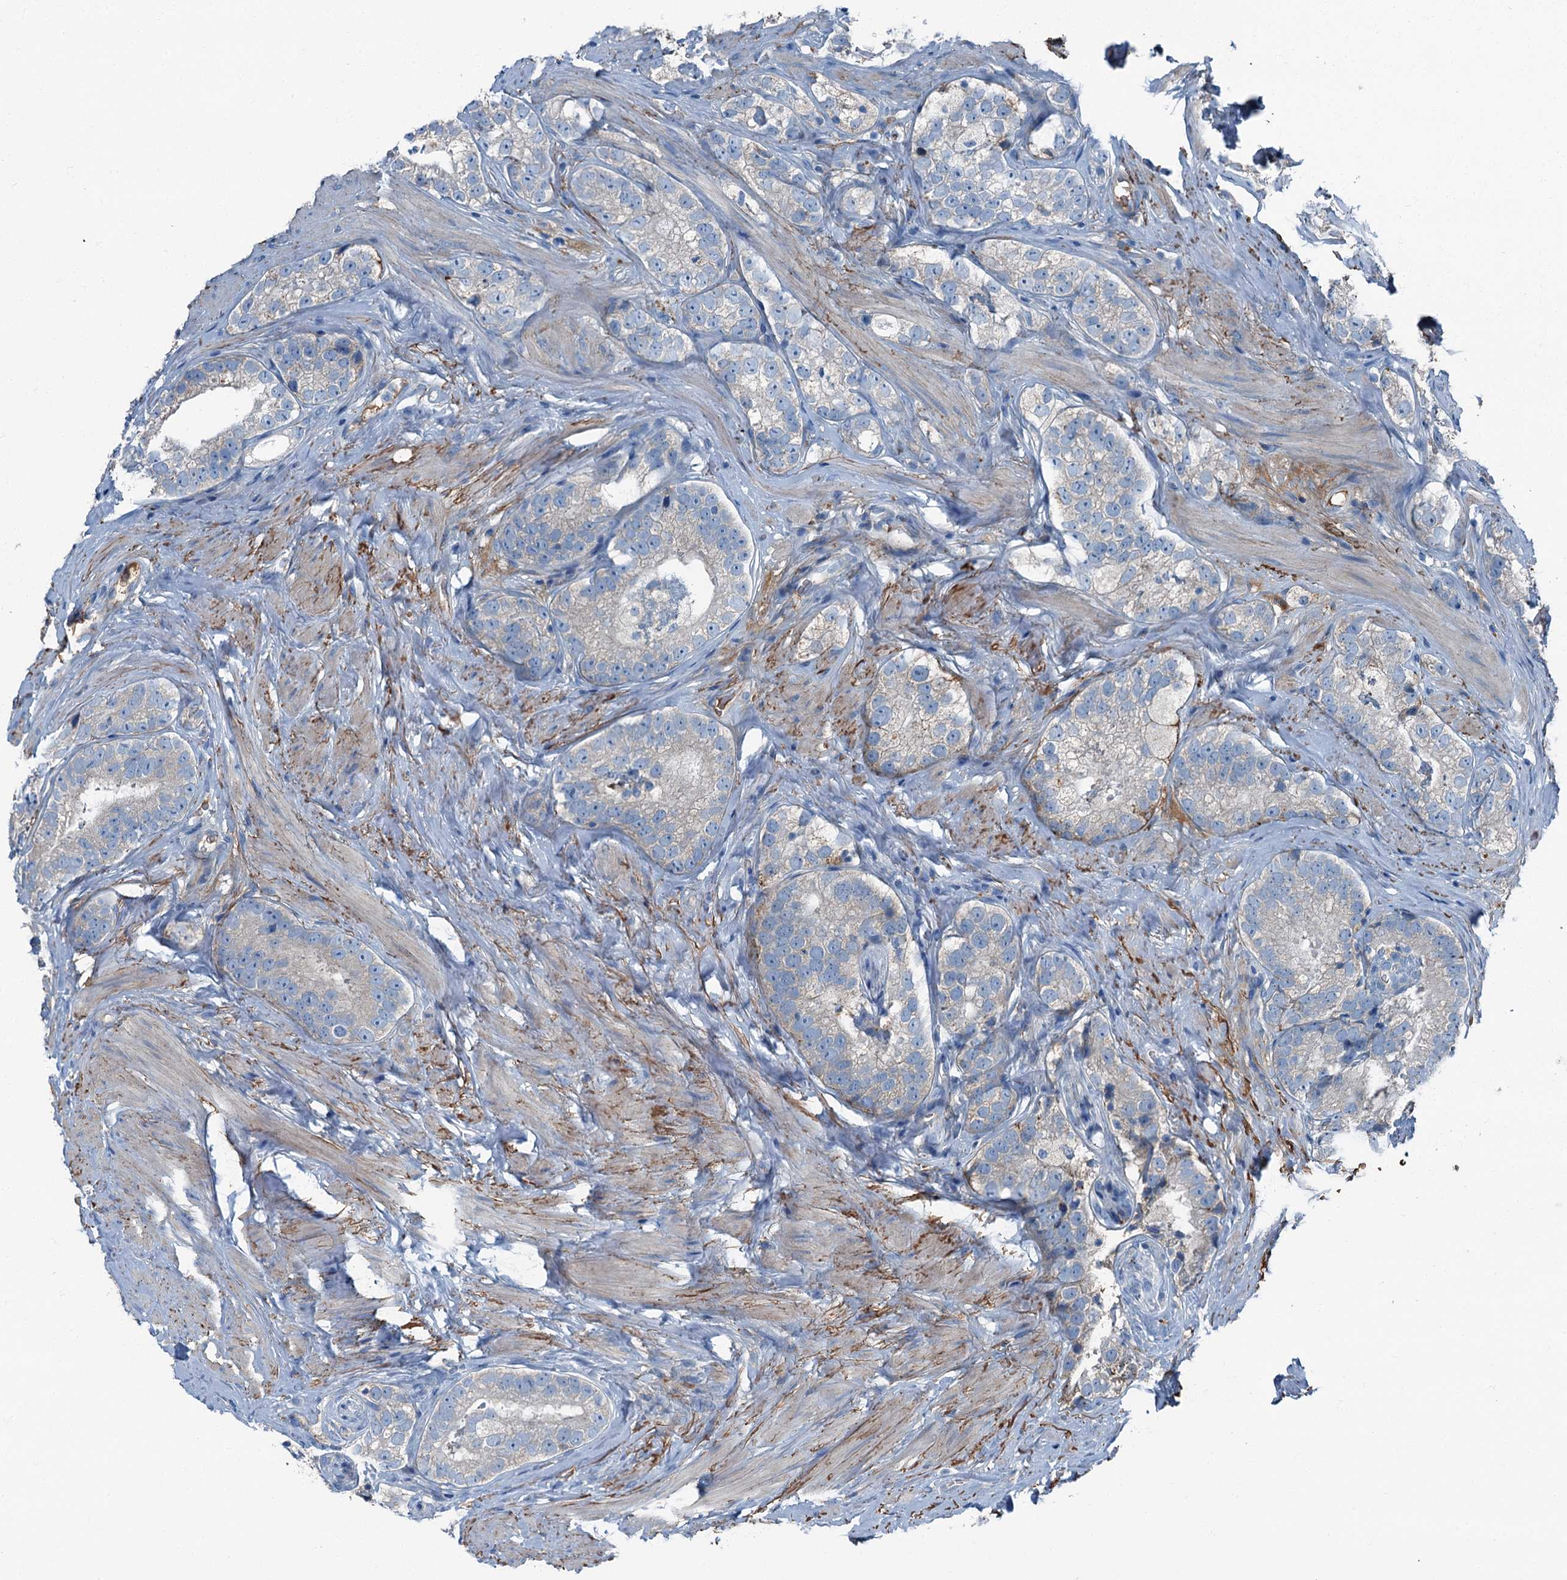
{"staining": {"intensity": "negative", "quantity": "none", "location": "none"}, "tissue": "prostate cancer", "cell_type": "Tumor cells", "image_type": "cancer", "snomed": [{"axis": "morphology", "description": "Adenocarcinoma, High grade"}, {"axis": "topography", "description": "Prostate"}], "caption": "Immunohistochemistry of prostate cancer displays no staining in tumor cells.", "gene": "AXL", "patient": {"sex": "male", "age": 56}}